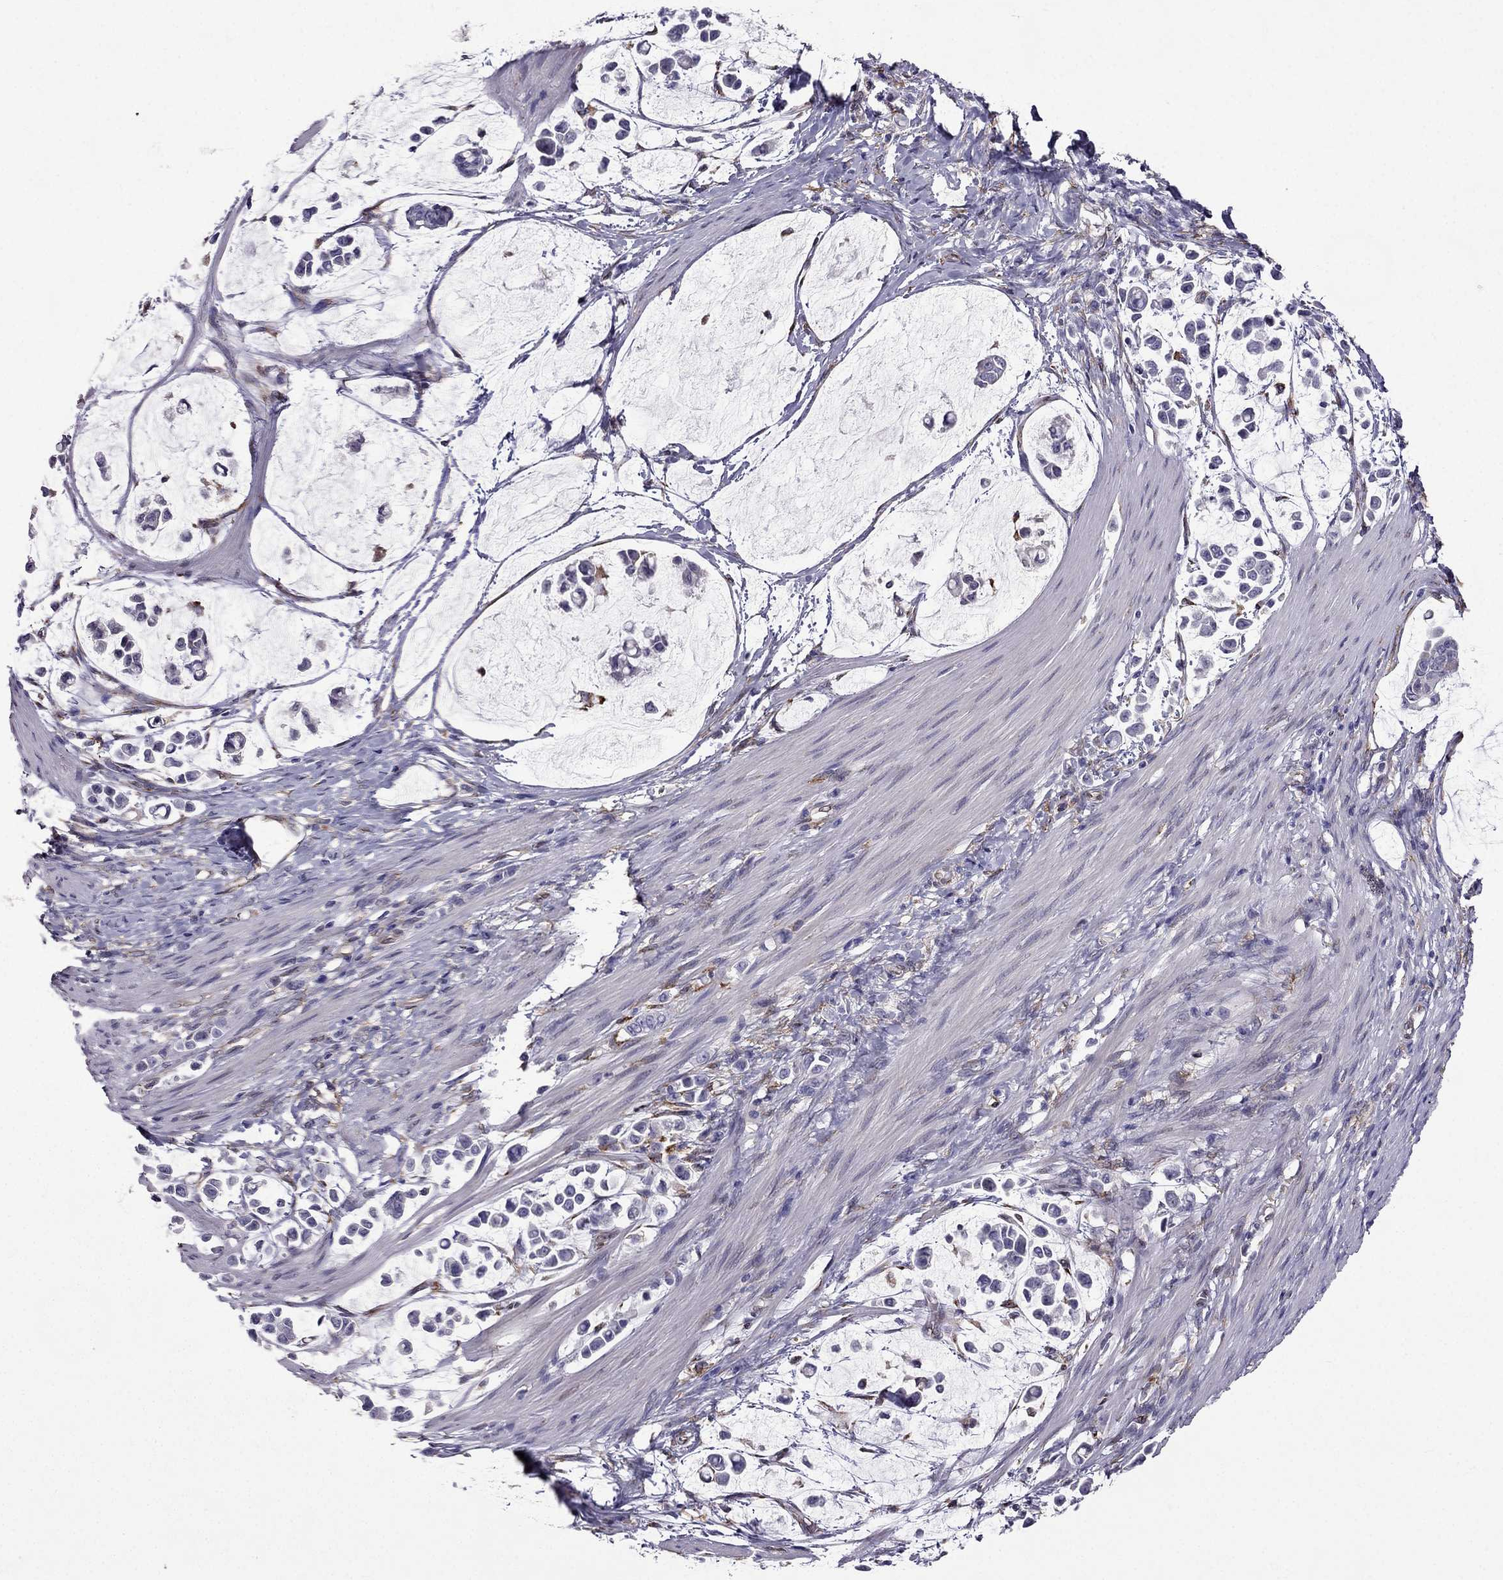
{"staining": {"intensity": "negative", "quantity": "none", "location": "none"}, "tissue": "stomach cancer", "cell_type": "Tumor cells", "image_type": "cancer", "snomed": [{"axis": "morphology", "description": "Adenocarcinoma, NOS"}, {"axis": "topography", "description": "Stomach"}], "caption": "Photomicrograph shows no significant protein expression in tumor cells of stomach cancer (adenocarcinoma).", "gene": "IKBIP", "patient": {"sex": "male", "age": 82}}